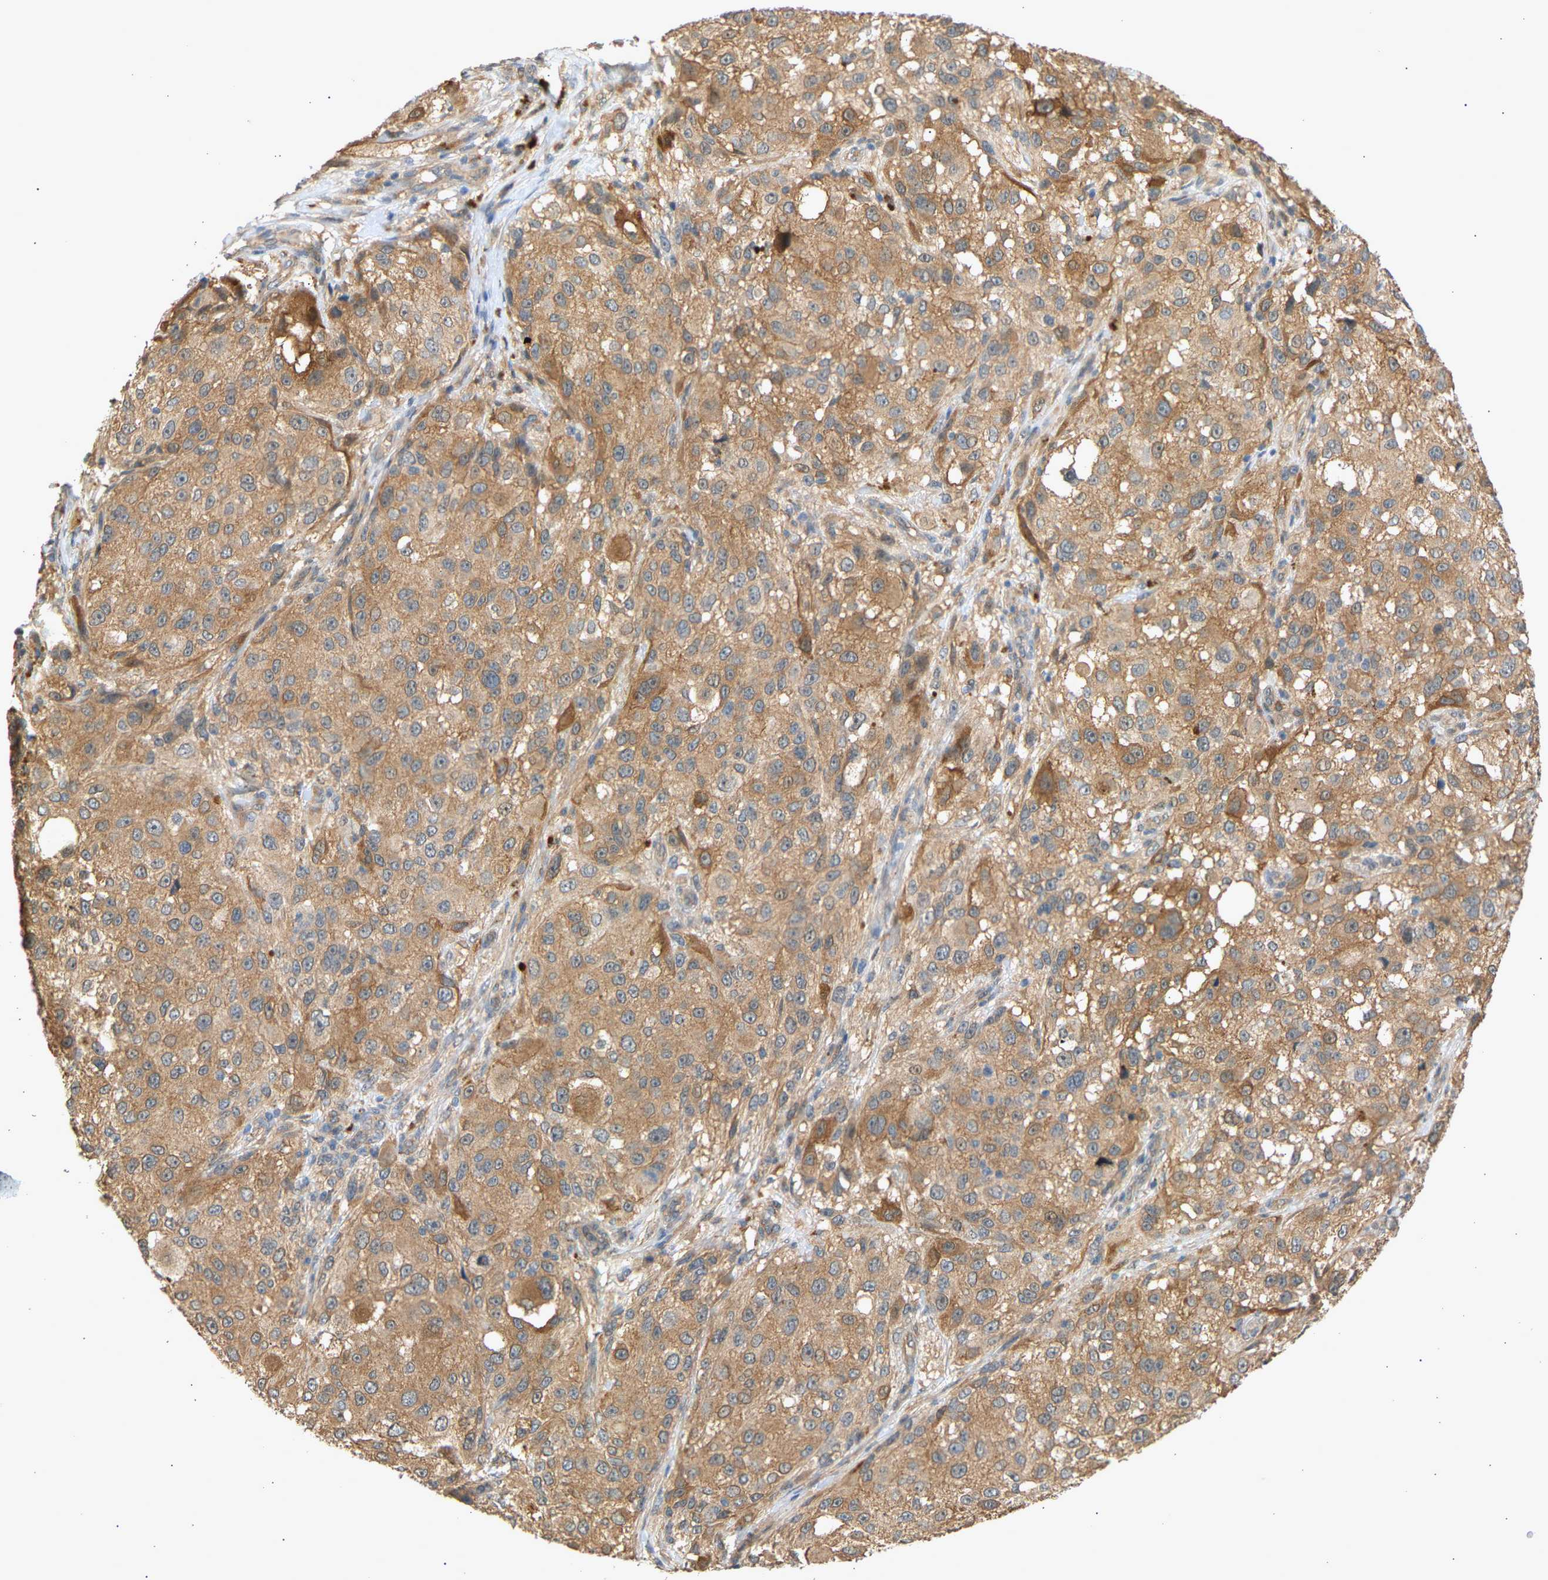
{"staining": {"intensity": "moderate", "quantity": ">75%", "location": "cytoplasmic/membranous"}, "tissue": "melanoma", "cell_type": "Tumor cells", "image_type": "cancer", "snomed": [{"axis": "morphology", "description": "Necrosis, NOS"}, {"axis": "morphology", "description": "Malignant melanoma, NOS"}, {"axis": "topography", "description": "Skin"}], "caption": "Malignant melanoma stained for a protein (brown) demonstrates moderate cytoplasmic/membranous positive expression in approximately >75% of tumor cells.", "gene": "RGL1", "patient": {"sex": "female", "age": 87}}